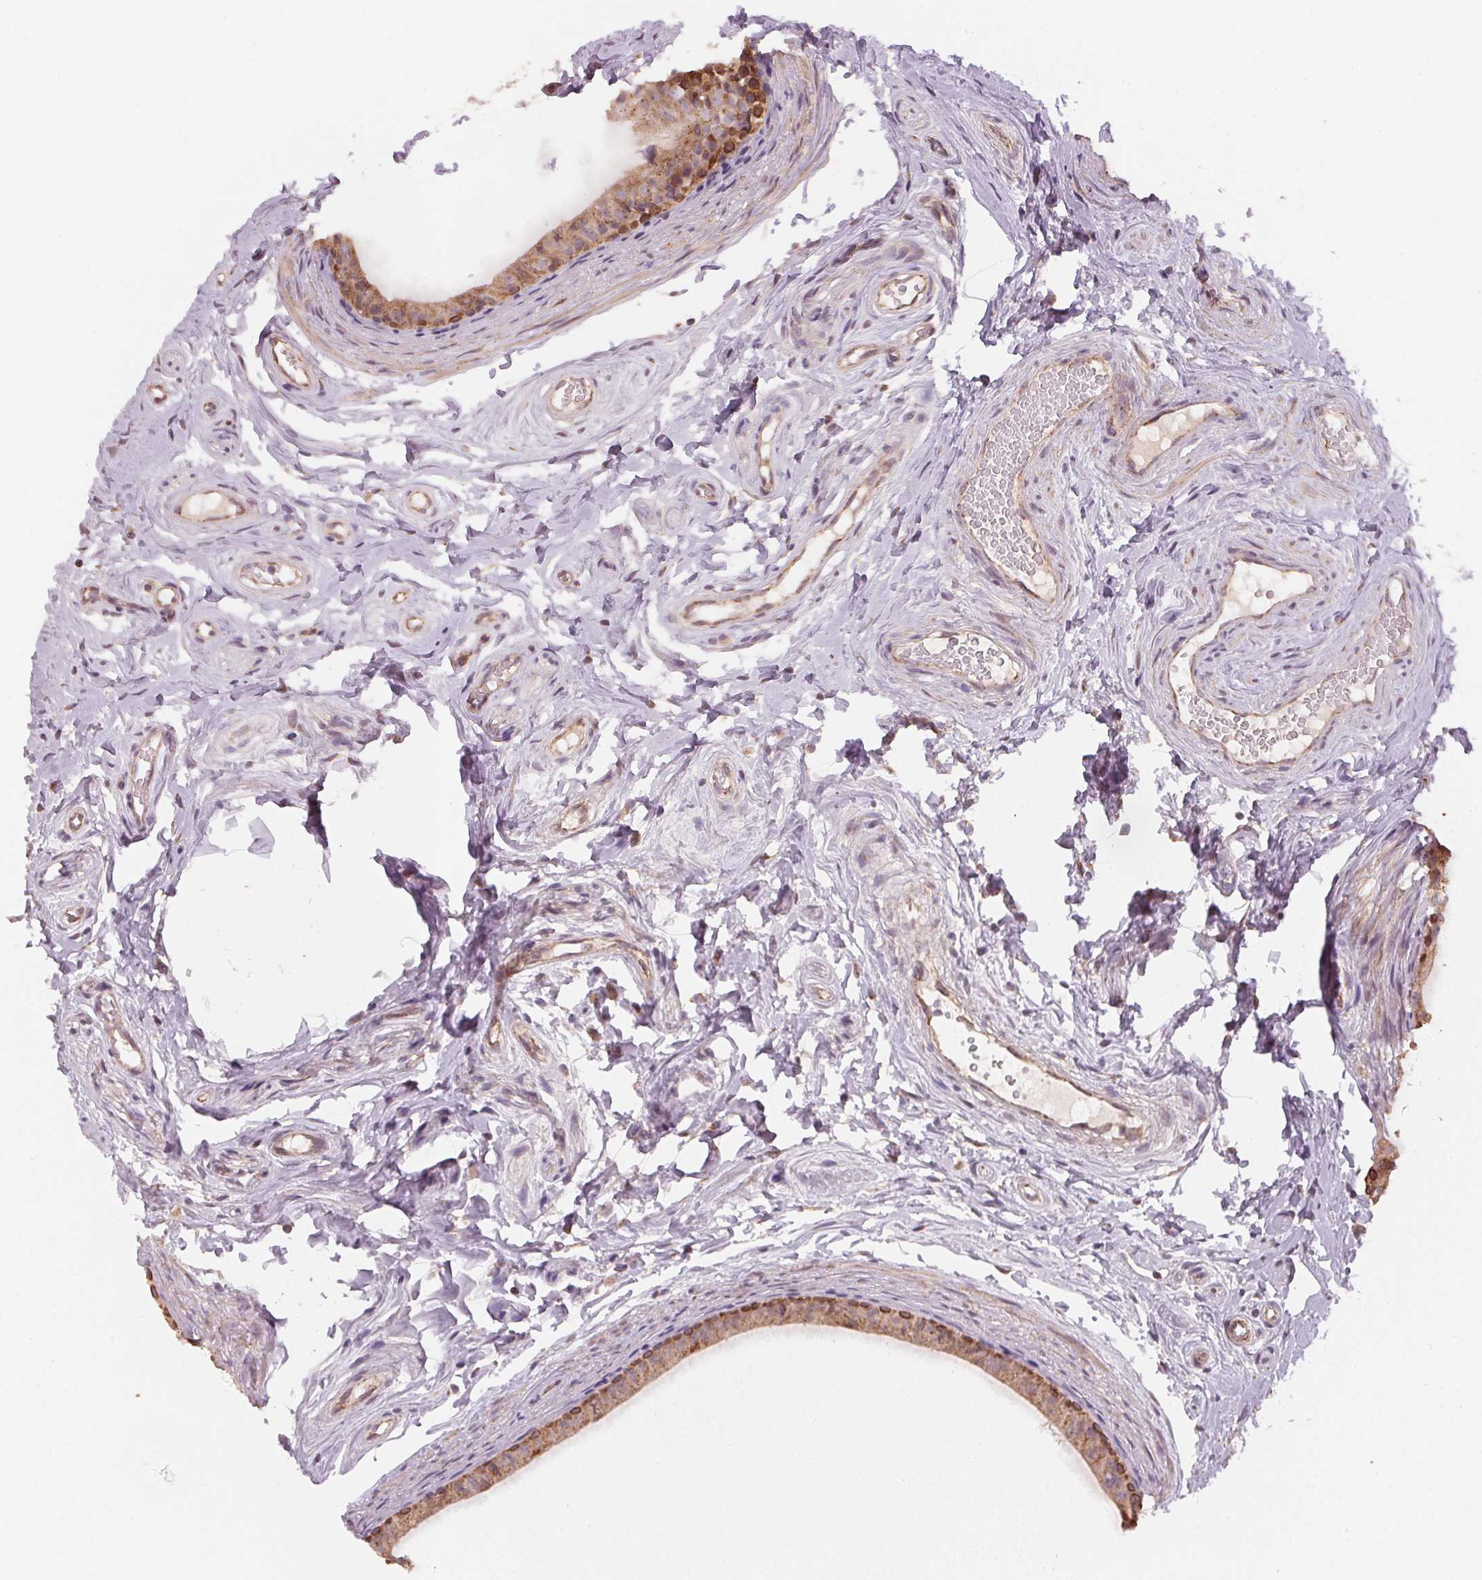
{"staining": {"intensity": "moderate", "quantity": "25%-75%", "location": "cytoplasmic/membranous"}, "tissue": "epididymis", "cell_type": "Glandular cells", "image_type": "normal", "snomed": [{"axis": "morphology", "description": "Normal tissue, NOS"}, {"axis": "topography", "description": "Epididymis"}], "caption": "Glandular cells show moderate cytoplasmic/membranous expression in about 25%-75% of cells in unremarkable epididymis.", "gene": "MATCAP1", "patient": {"sex": "male", "age": 45}}